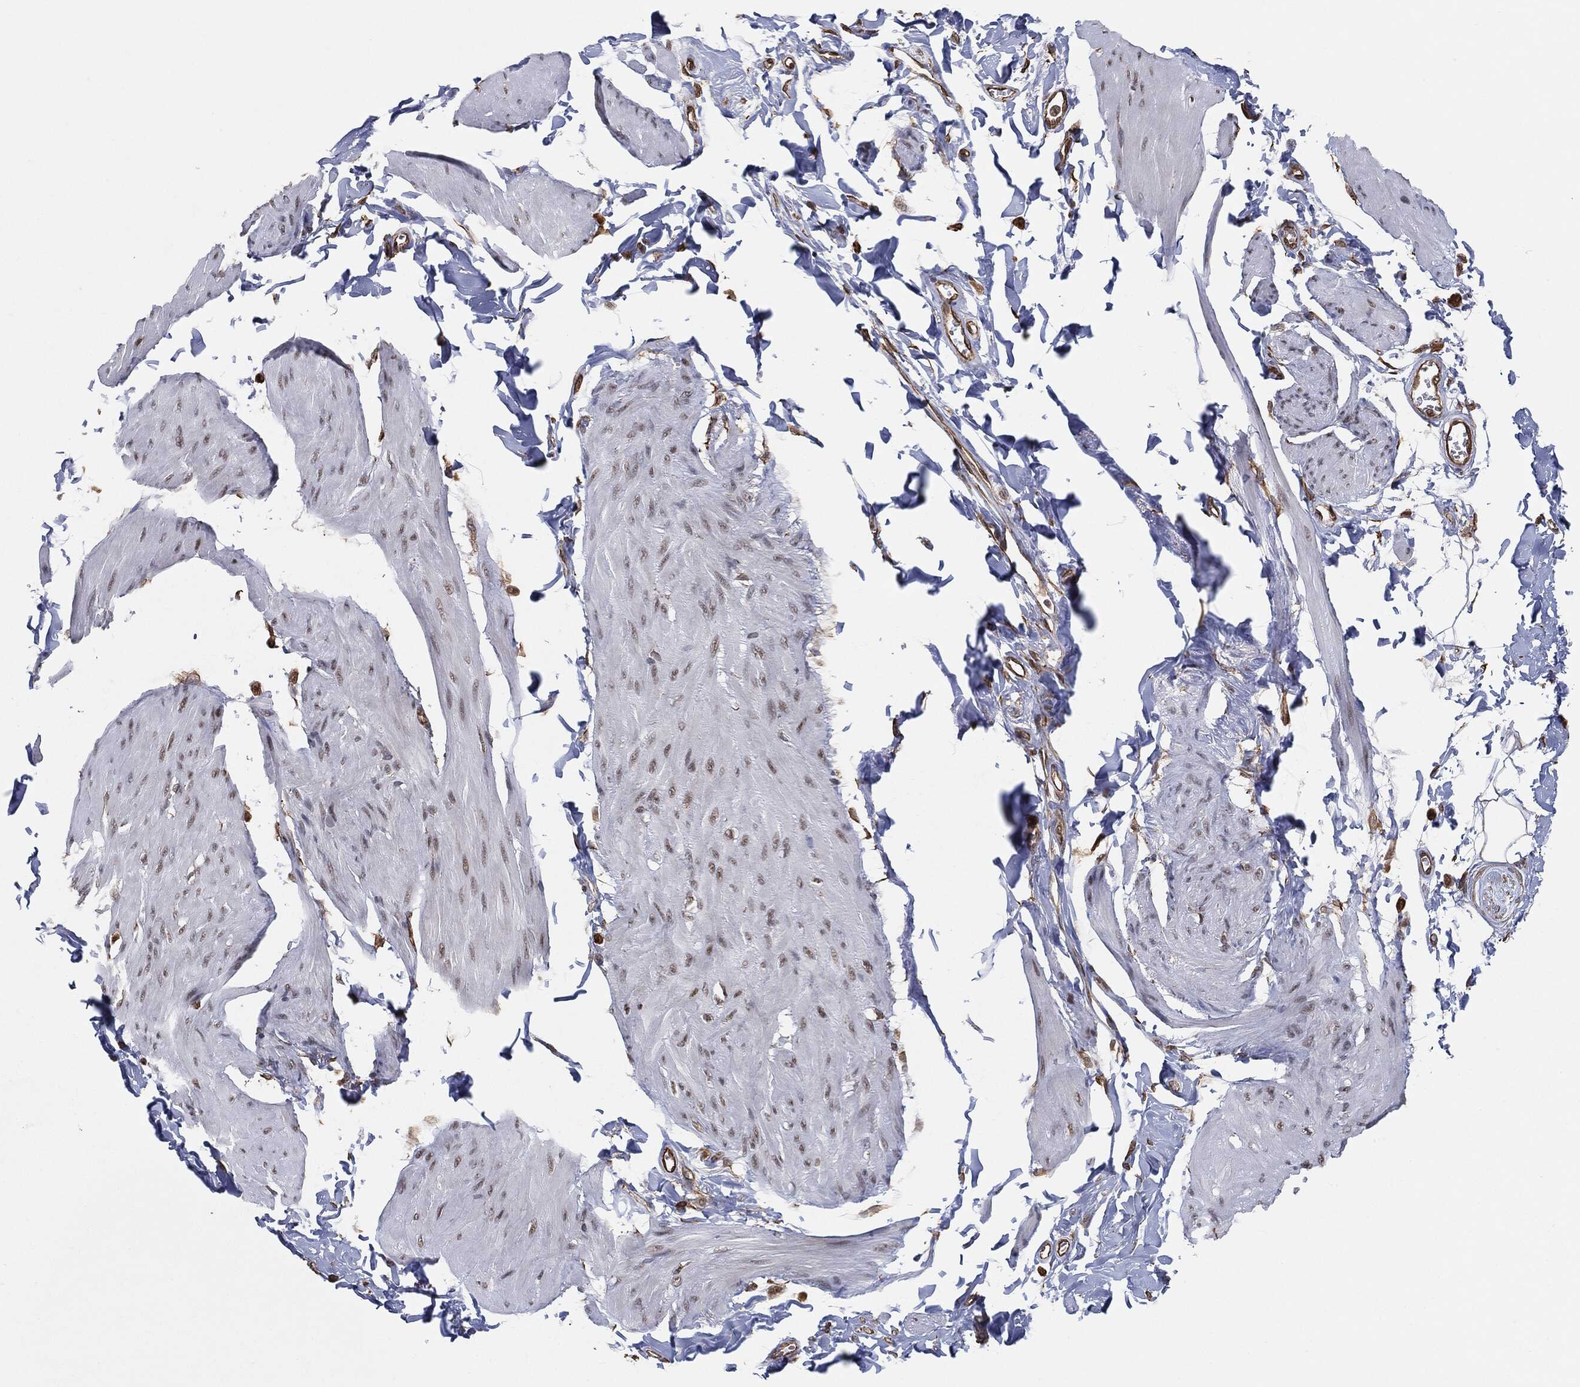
{"staining": {"intensity": "weak", "quantity": "<25%", "location": "nuclear"}, "tissue": "smooth muscle", "cell_type": "Smooth muscle cells", "image_type": "normal", "snomed": [{"axis": "morphology", "description": "Normal tissue, NOS"}, {"axis": "topography", "description": "Adipose tissue"}, {"axis": "topography", "description": "Smooth muscle"}, {"axis": "topography", "description": "Peripheral nerve tissue"}], "caption": "Immunohistochemical staining of benign human smooth muscle reveals no significant positivity in smooth muscle cells. (DAB (3,3'-diaminobenzidine) immunohistochemistry (IHC), high magnification).", "gene": "TP53RK", "patient": {"sex": "male", "age": 83}}